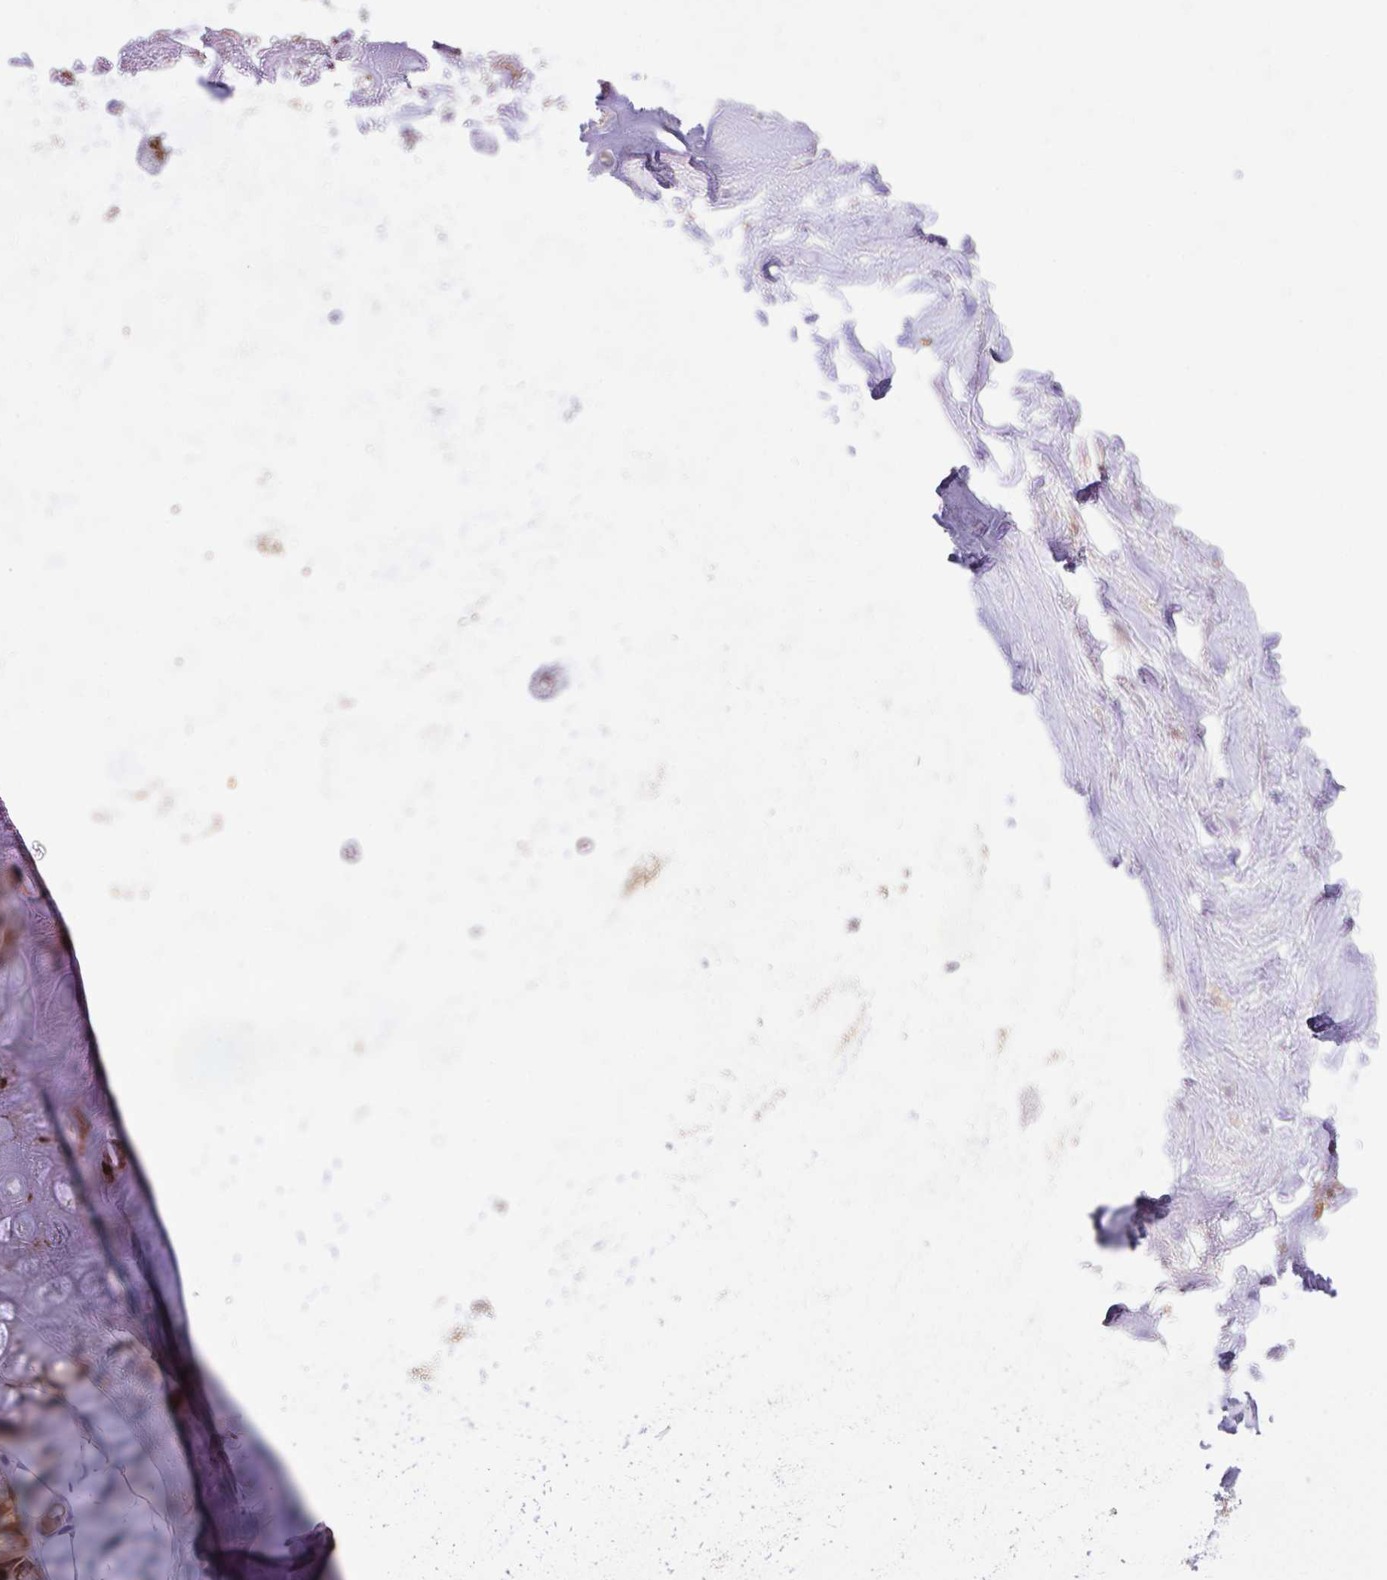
{"staining": {"intensity": "strong", "quantity": ">75%", "location": "cytoplasmic/membranous"}, "tissue": "soft tissue", "cell_type": "Chondrocytes", "image_type": "normal", "snomed": [{"axis": "morphology", "description": "Normal tissue, NOS"}, {"axis": "topography", "description": "Lymph node"}, {"axis": "topography", "description": "Cartilage tissue"}, {"axis": "topography", "description": "Nasopharynx"}], "caption": "This photomicrograph demonstrates immunohistochemistry (IHC) staining of unremarkable soft tissue, with high strong cytoplasmic/membranous expression in approximately >75% of chondrocytes.", "gene": "RALBP1", "patient": {"sex": "male", "age": 63}}